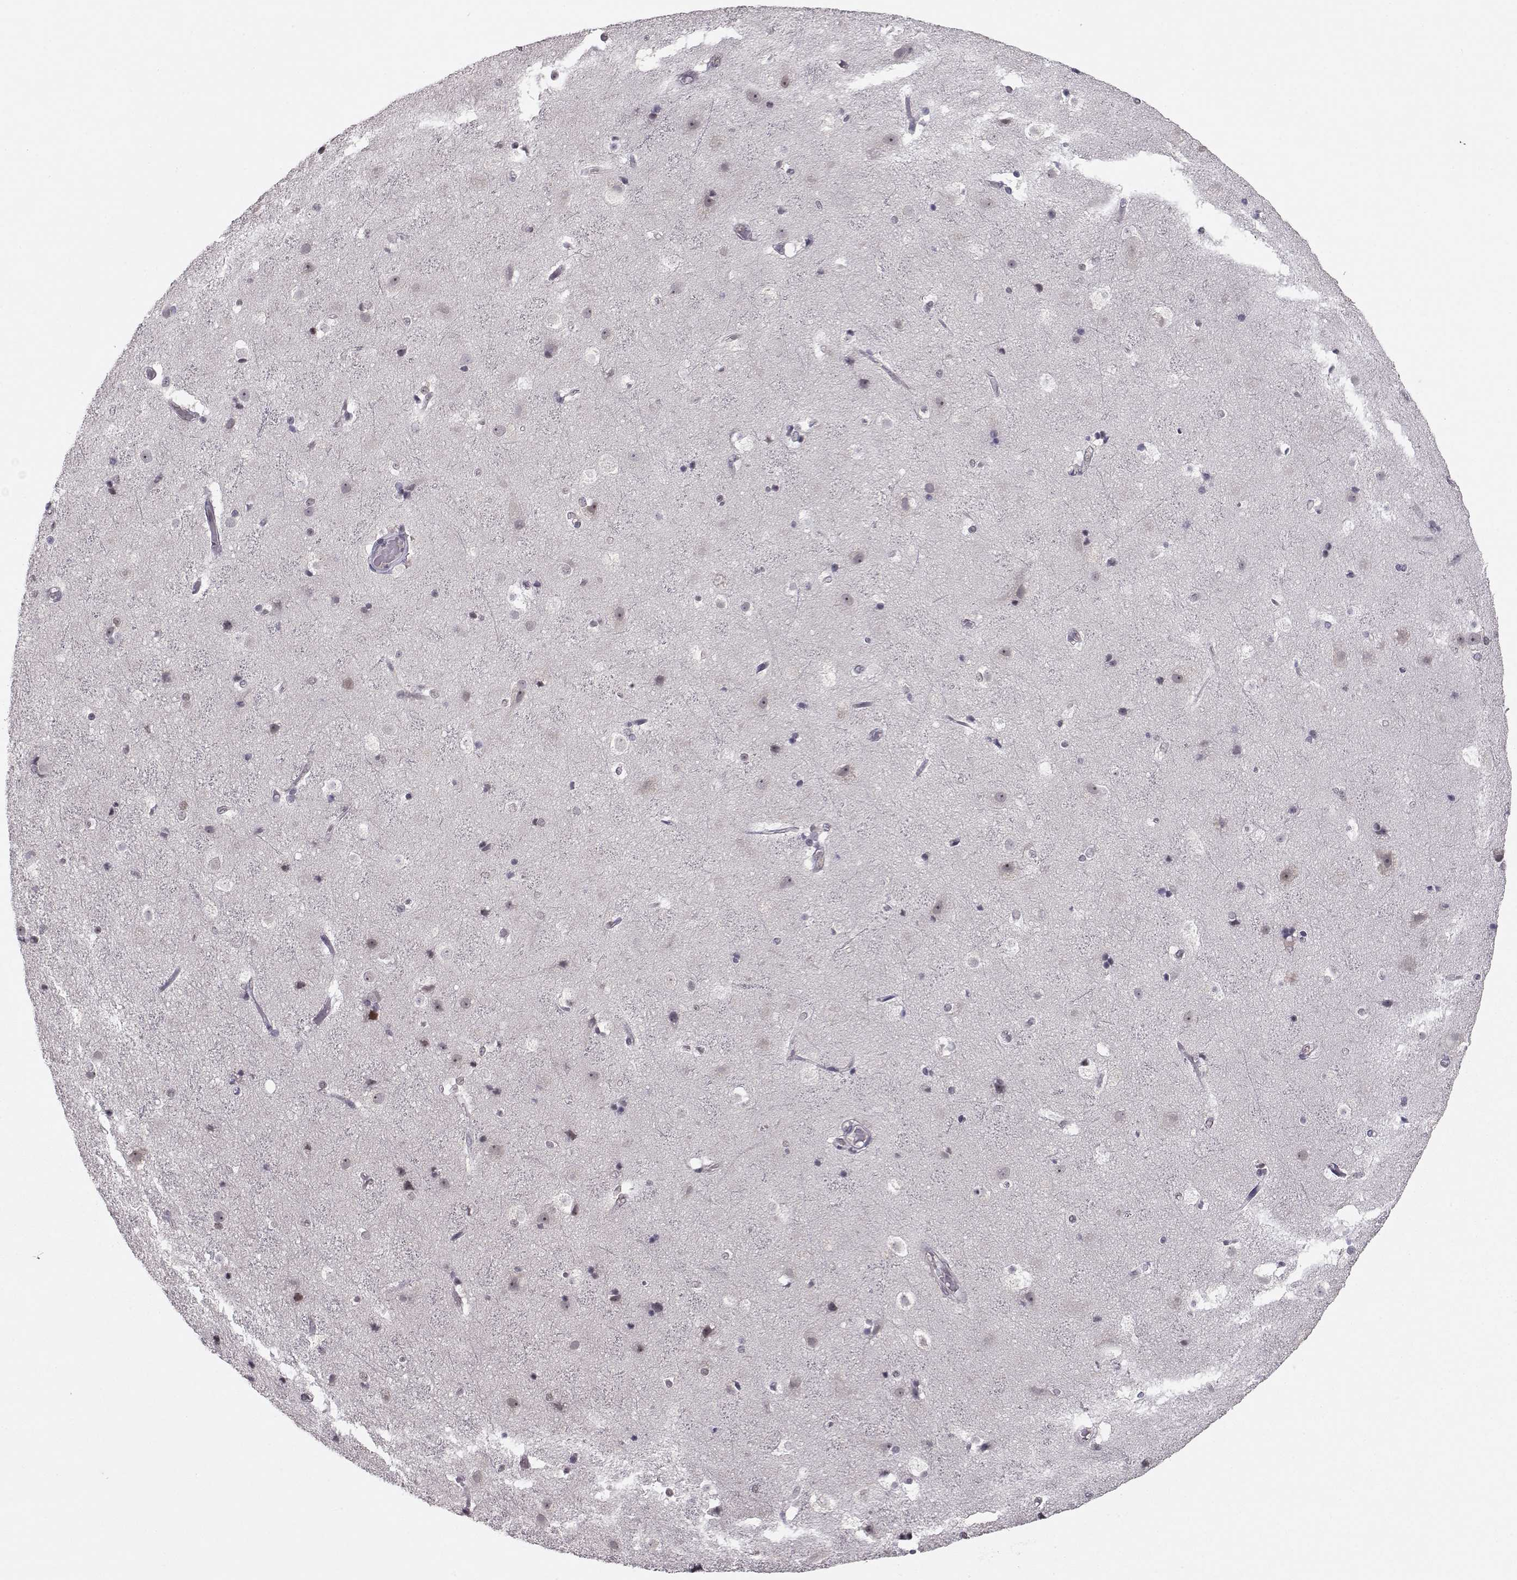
{"staining": {"intensity": "negative", "quantity": "none", "location": "none"}, "tissue": "cerebral cortex", "cell_type": "Endothelial cells", "image_type": "normal", "snomed": [{"axis": "morphology", "description": "Normal tissue, NOS"}, {"axis": "topography", "description": "Cerebral cortex"}], "caption": "Photomicrograph shows no protein positivity in endothelial cells of normal cerebral cortex.", "gene": "KIF13B", "patient": {"sex": "female", "age": 52}}